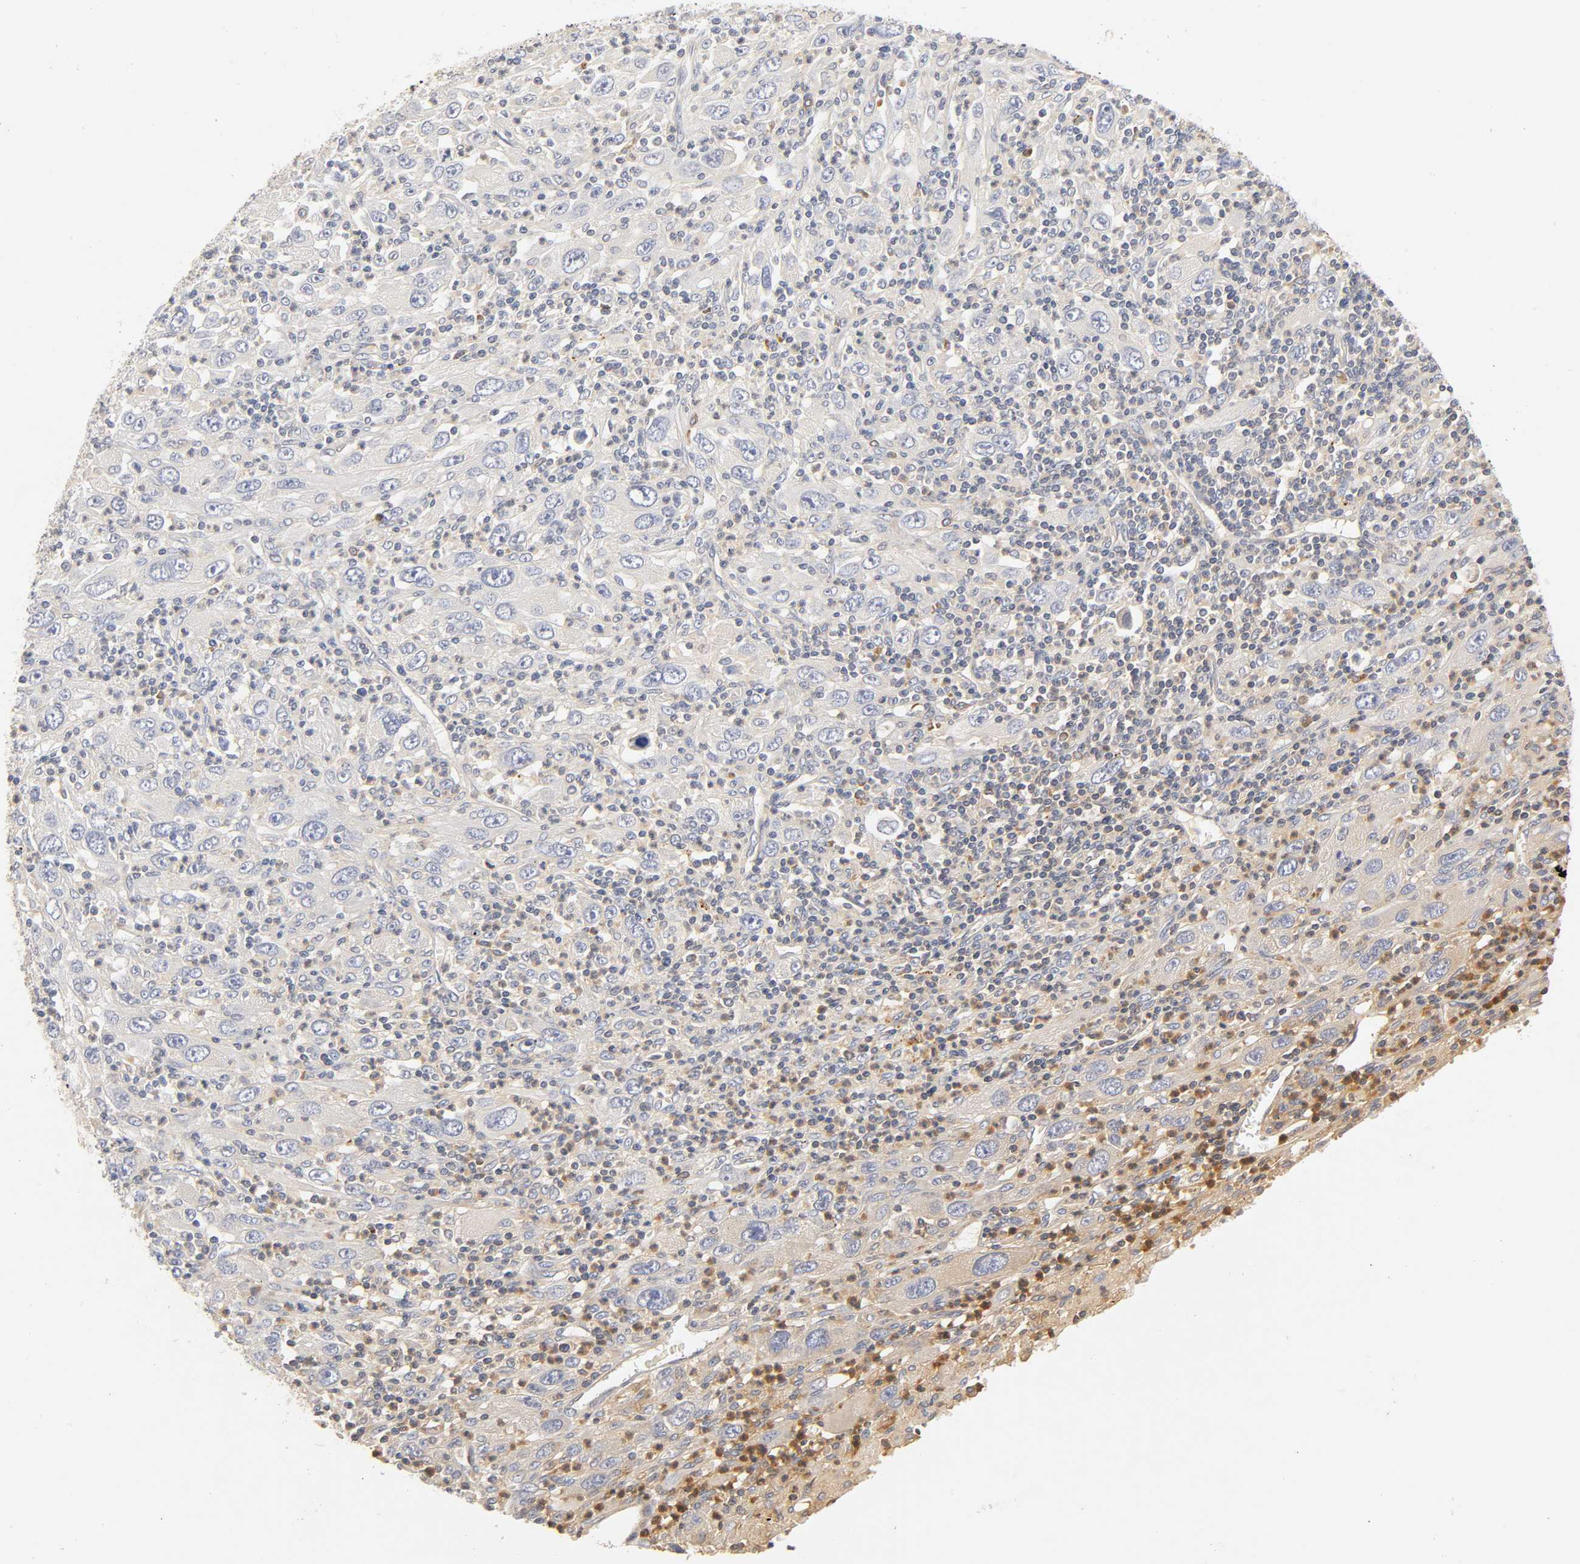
{"staining": {"intensity": "negative", "quantity": "none", "location": "none"}, "tissue": "melanoma", "cell_type": "Tumor cells", "image_type": "cancer", "snomed": [{"axis": "morphology", "description": "Malignant melanoma, Metastatic site"}, {"axis": "topography", "description": "Skin"}], "caption": "Malignant melanoma (metastatic site) was stained to show a protein in brown. There is no significant expression in tumor cells.", "gene": "RHOA", "patient": {"sex": "female", "age": 56}}